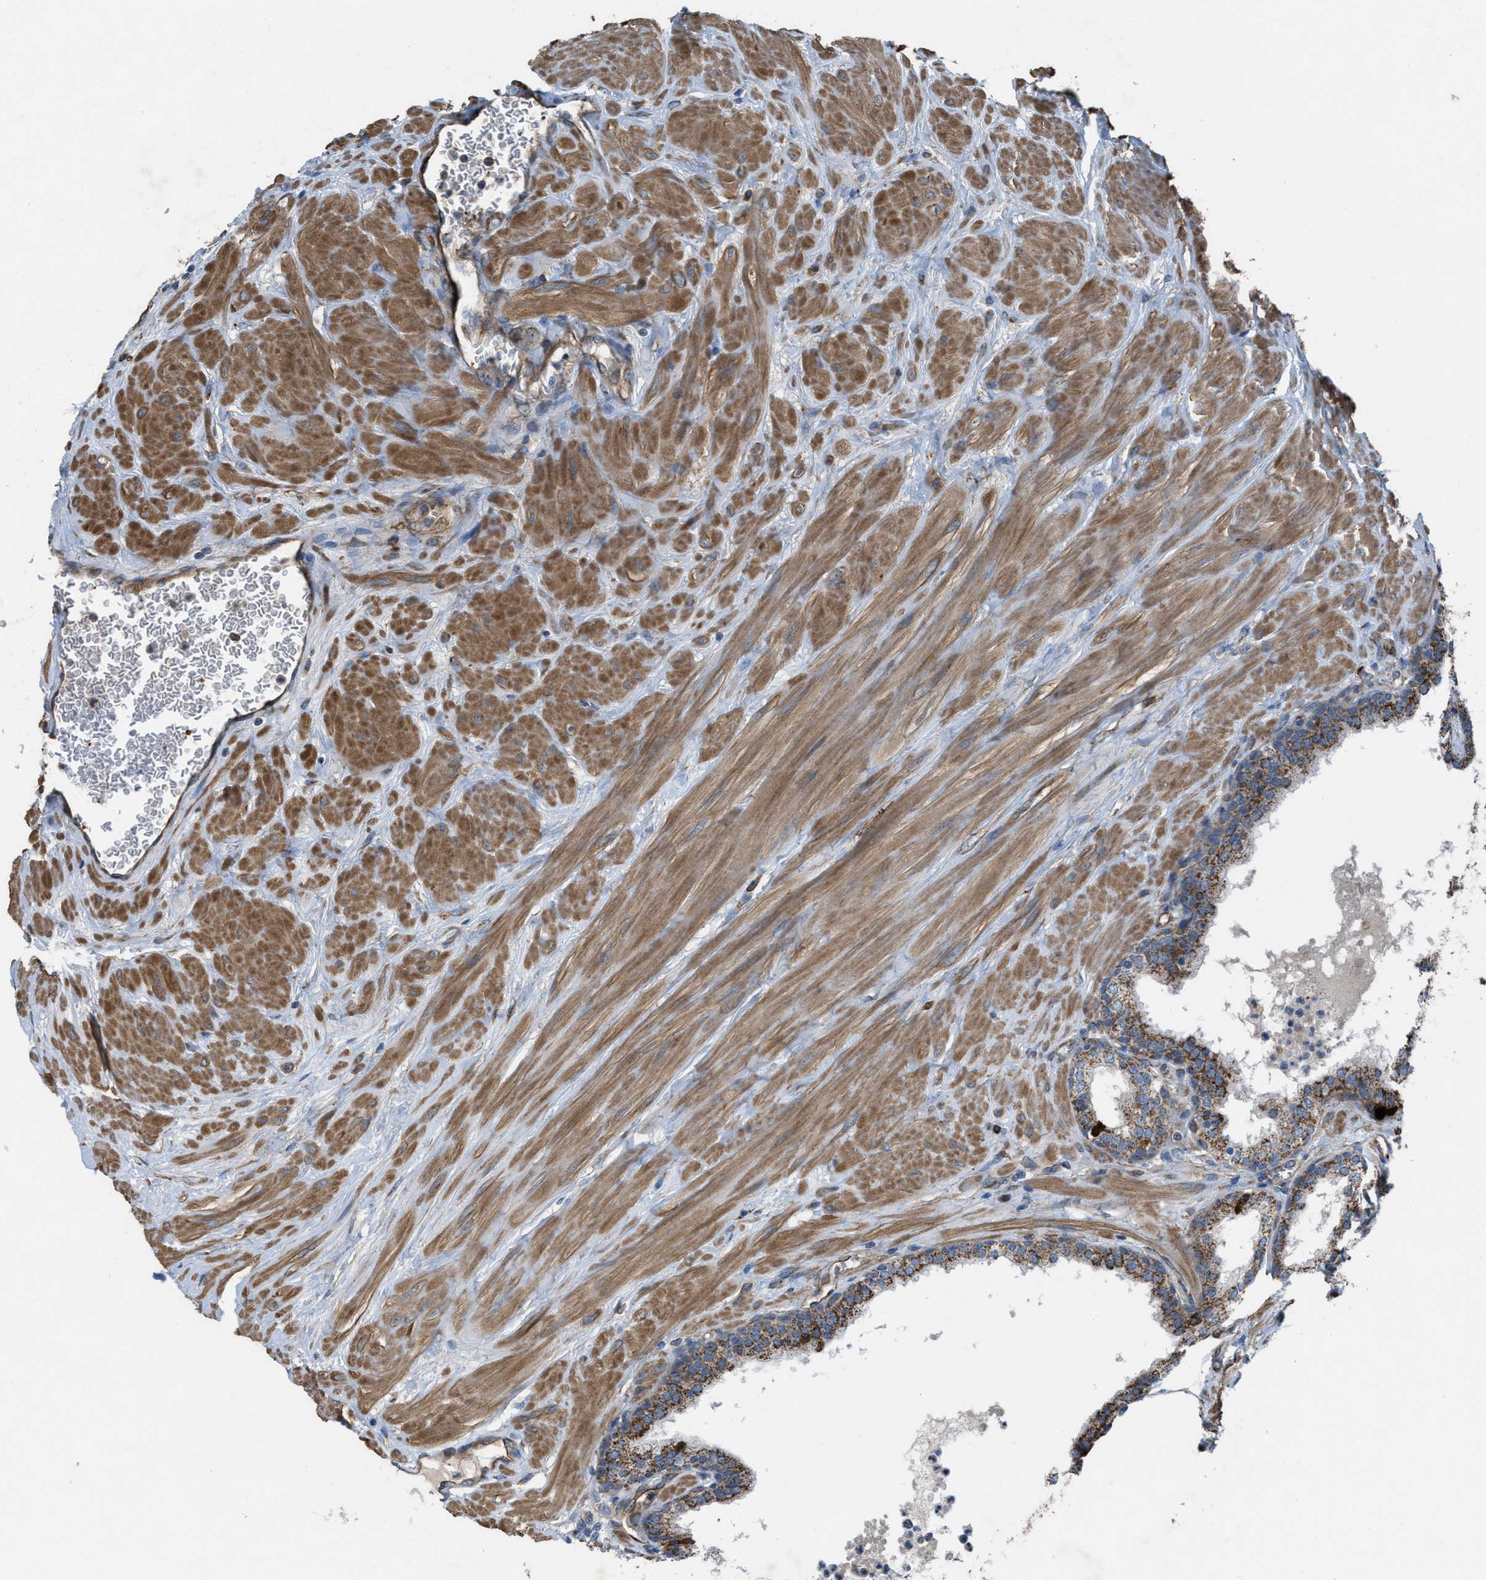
{"staining": {"intensity": "moderate", "quantity": ">75%", "location": "cytoplasmic/membranous"}, "tissue": "prostate", "cell_type": "Glandular cells", "image_type": "normal", "snomed": [{"axis": "morphology", "description": "Normal tissue, NOS"}, {"axis": "topography", "description": "Prostate"}], "caption": "IHC (DAB) staining of benign human prostate exhibits moderate cytoplasmic/membranous protein positivity in about >75% of glandular cells.", "gene": "SLC6A9", "patient": {"sex": "male", "age": 51}}